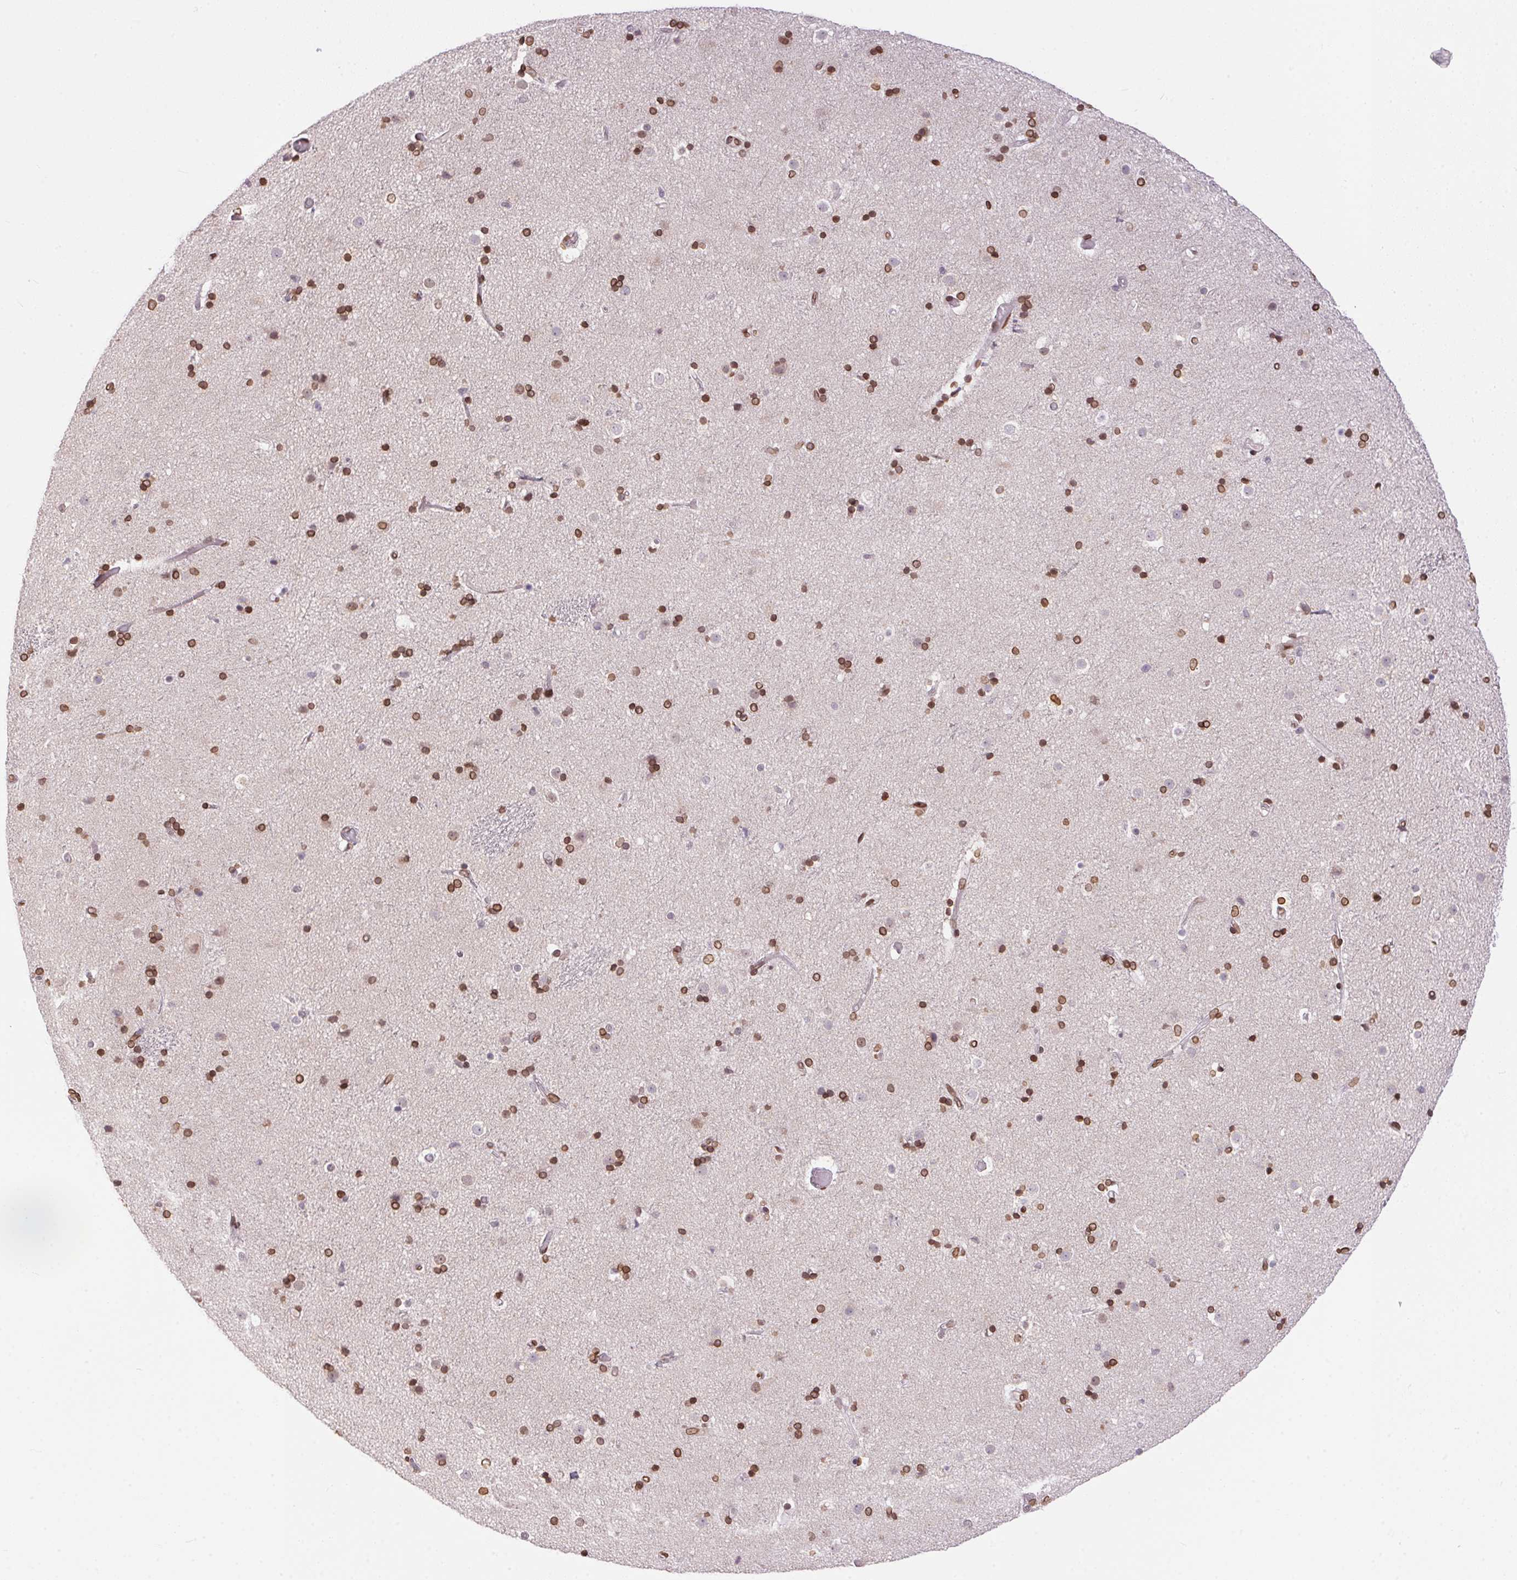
{"staining": {"intensity": "strong", "quantity": "25%-75%", "location": "cytoplasmic/membranous,nuclear"}, "tissue": "caudate", "cell_type": "Glial cells", "image_type": "normal", "snomed": [{"axis": "morphology", "description": "Normal tissue, NOS"}, {"axis": "topography", "description": "Lateral ventricle wall"}], "caption": "Immunohistochemical staining of normal caudate displays high levels of strong cytoplasmic/membranous,nuclear positivity in about 25%-75% of glial cells. Using DAB (brown) and hematoxylin (blue) stains, captured at high magnification using brightfield microscopy.", "gene": "TMEM175", "patient": {"sex": "female", "age": 71}}